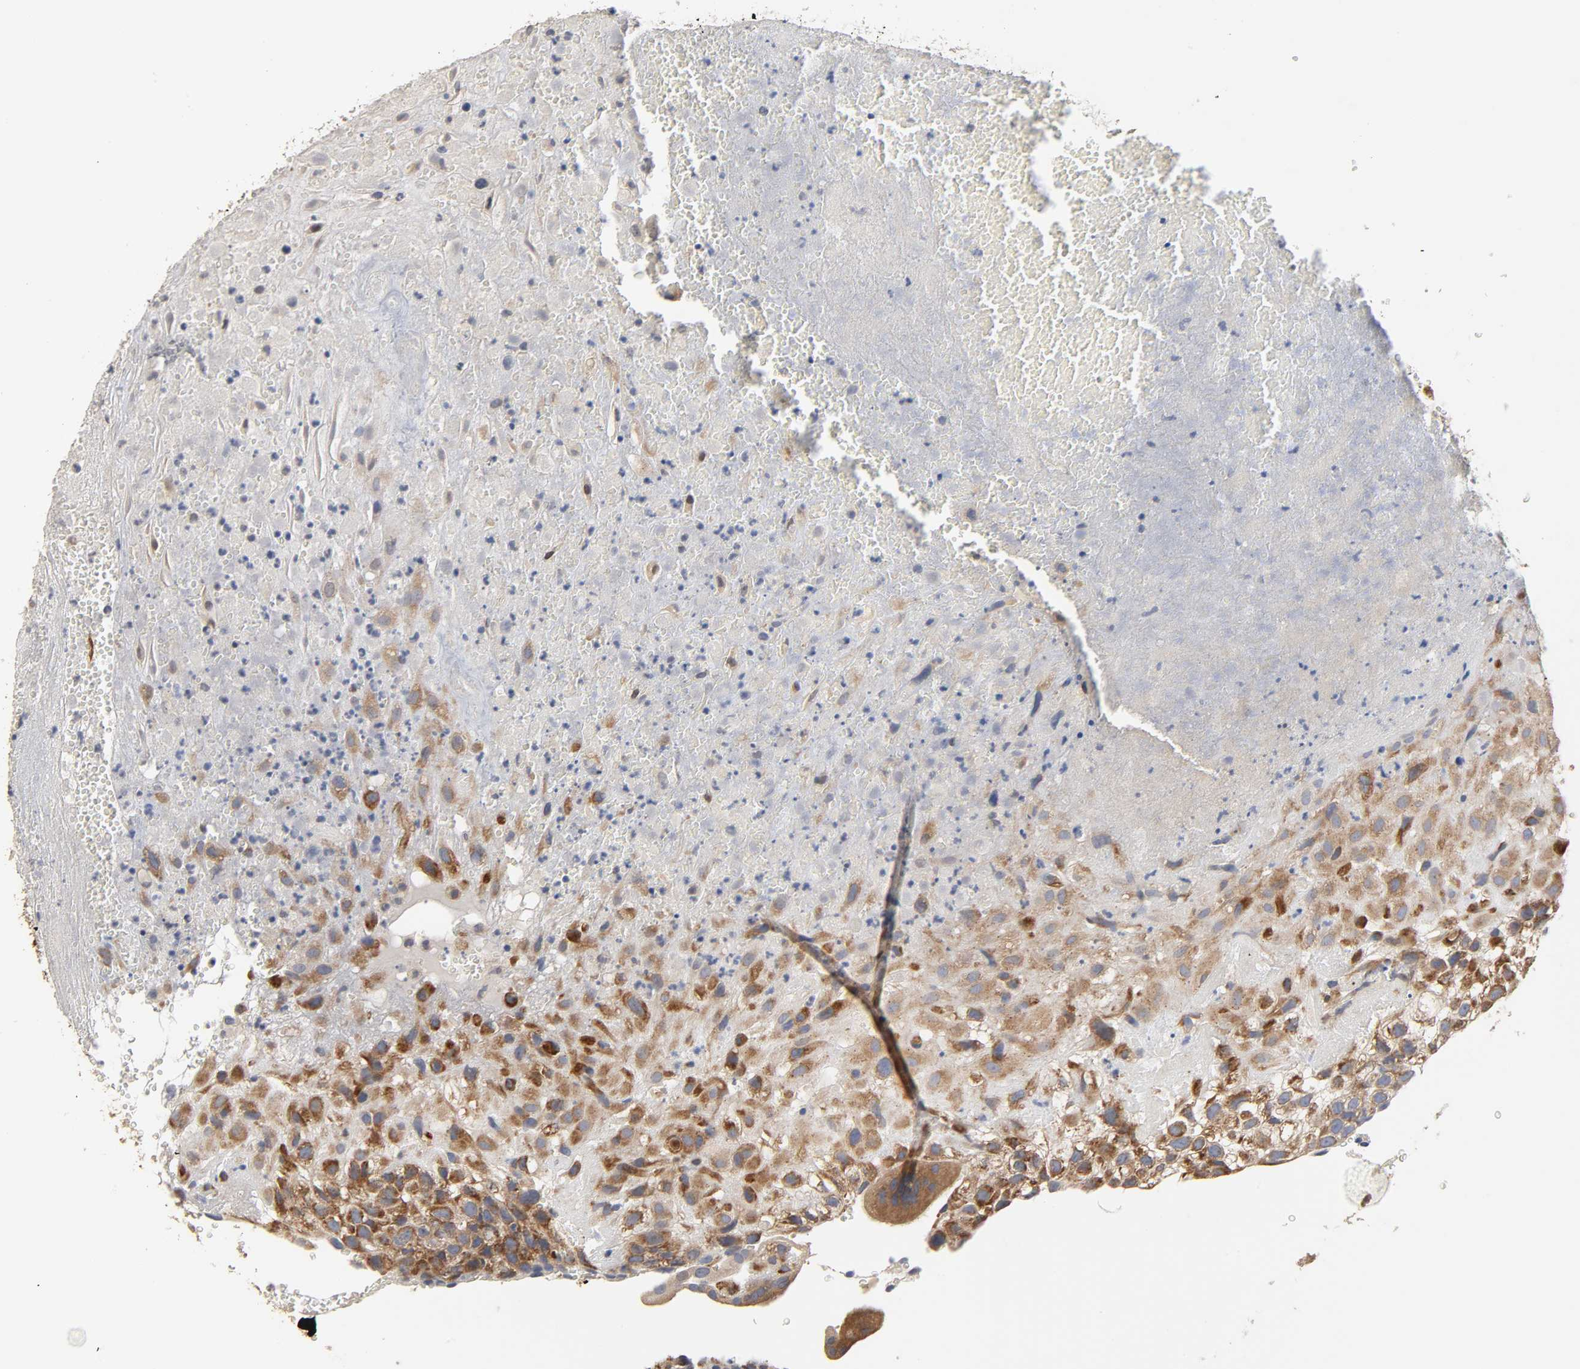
{"staining": {"intensity": "strong", "quantity": ">75%", "location": "cytoplasmic/membranous"}, "tissue": "placenta", "cell_type": "Decidual cells", "image_type": "normal", "snomed": [{"axis": "morphology", "description": "Normal tissue, NOS"}, {"axis": "topography", "description": "Placenta"}], "caption": "The histopathology image displays immunohistochemical staining of normal placenta. There is strong cytoplasmic/membranous expression is identified in about >75% of decidual cells.", "gene": "HDLBP", "patient": {"sex": "female", "age": 19}}